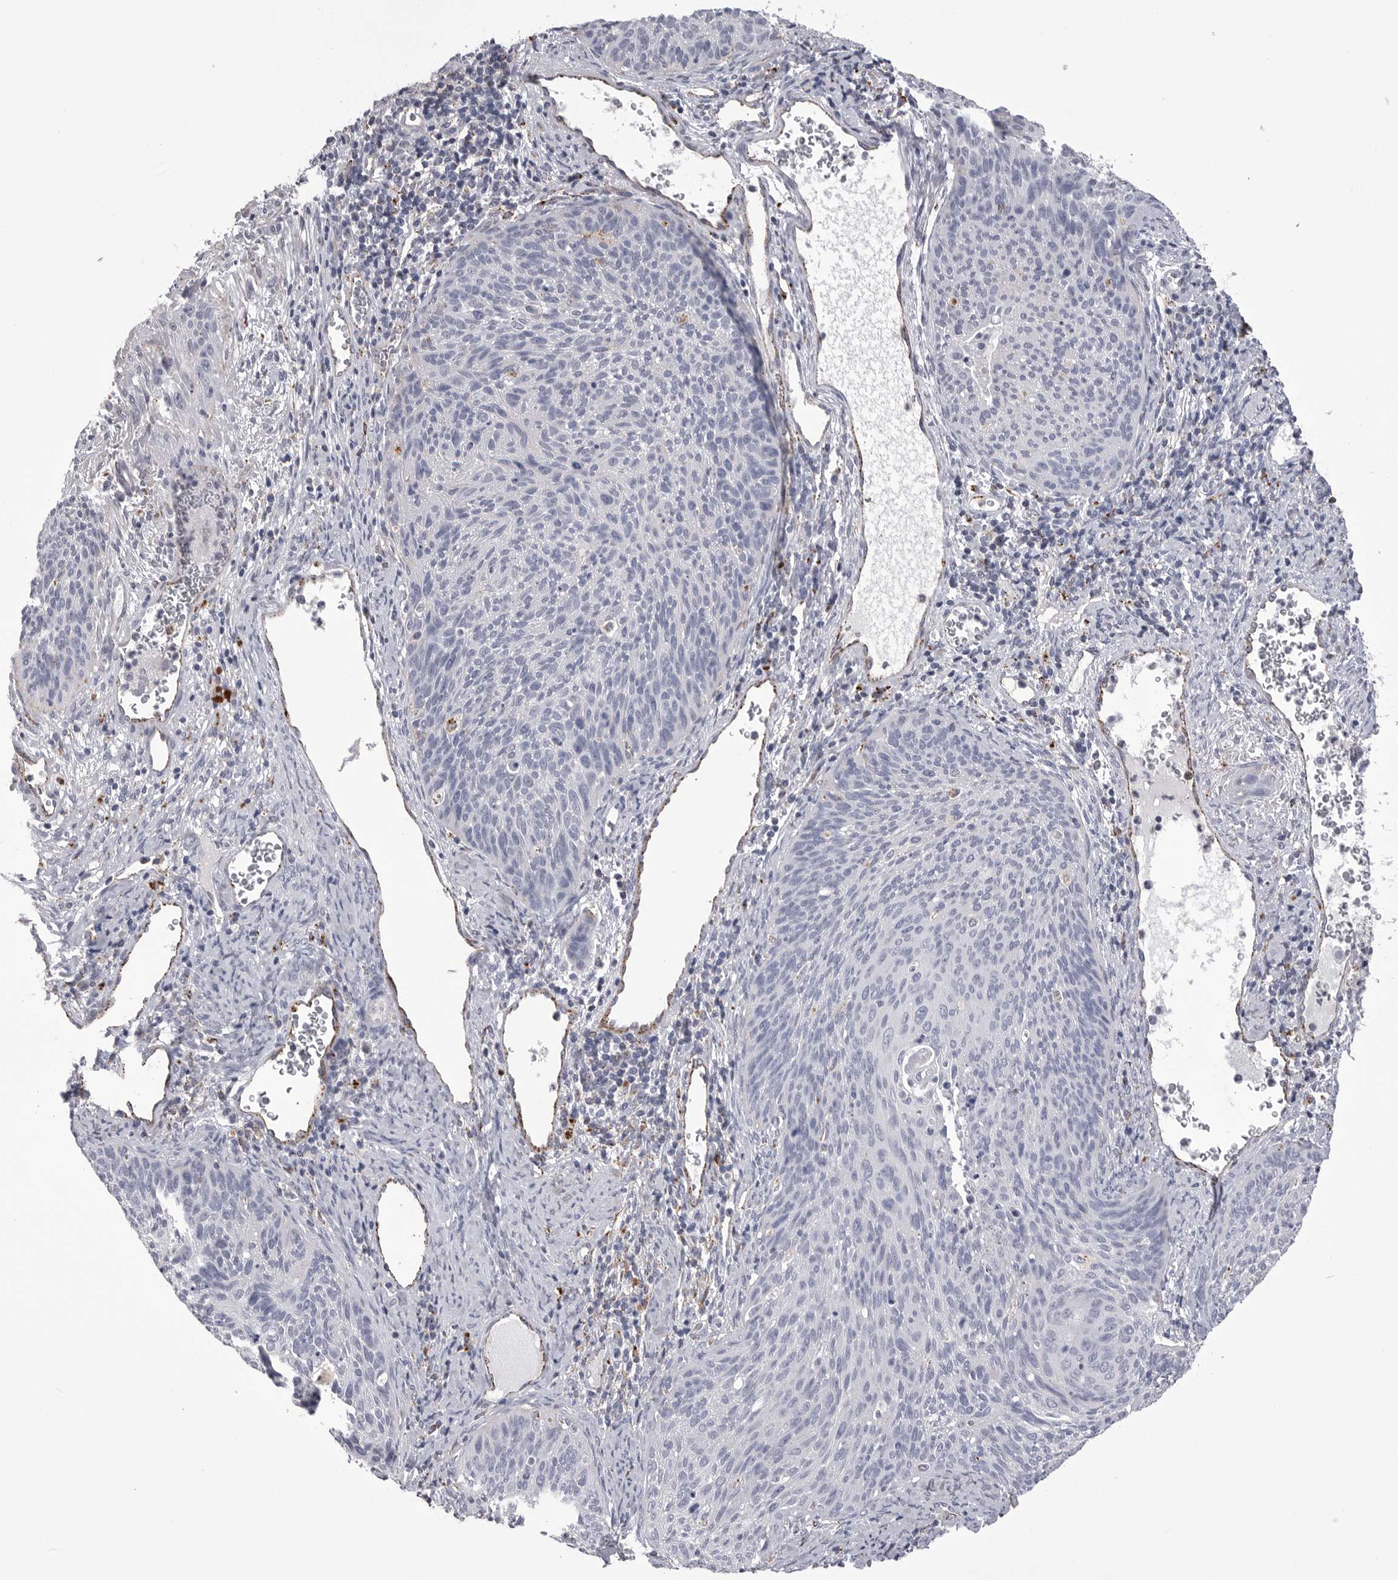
{"staining": {"intensity": "negative", "quantity": "none", "location": "none"}, "tissue": "cervical cancer", "cell_type": "Tumor cells", "image_type": "cancer", "snomed": [{"axis": "morphology", "description": "Squamous cell carcinoma, NOS"}, {"axis": "topography", "description": "Cervix"}], "caption": "Immunohistochemistry (IHC) image of neoplastic tissue: human cervical cancer stained with DAB reveals no significant protein positivity in tumor cells.", "gene": "PSPN", "patient": {"sex": "female", "age": 55}}